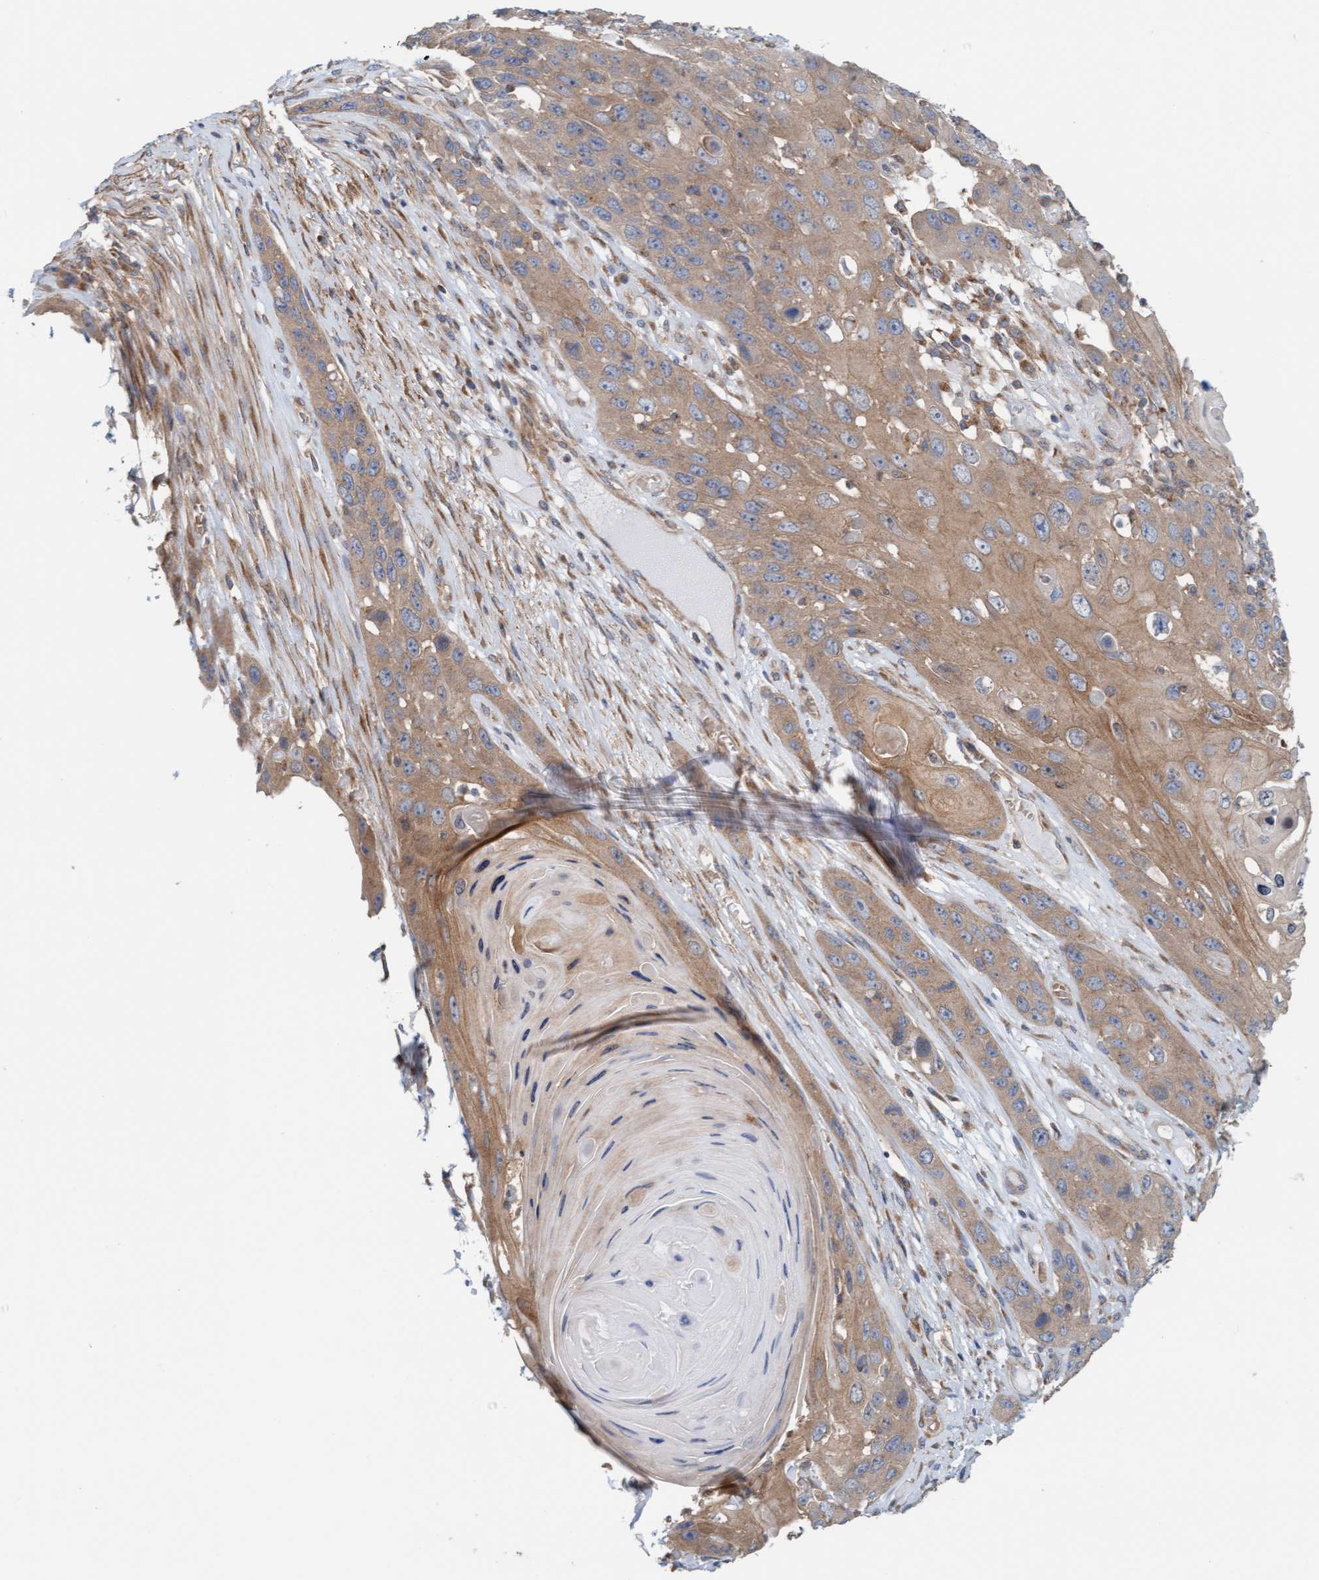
{"staining": {"intensity": "moderate", "quantity": ">75%", "location": "cytoplasmic/membranous"}, "tissue": "skin cancer", "cell_type": "Tumor cells", "image_type": "cancer", "snomed": [{"axis": "morphology", "description": "Squamous cell carcinoma, NOS"}, {"axis": "topography", "description": "Skin"}], "caption": "Immunohistochemical staining of skin squamous cell carcinoma exhibits moderate cytoplasmic/membranous protein staining in about >75% of tumor cells. Nuclei are stained in blue.", "gene": "UBAP1", "patient": {"sex": "male", "age": 55}}